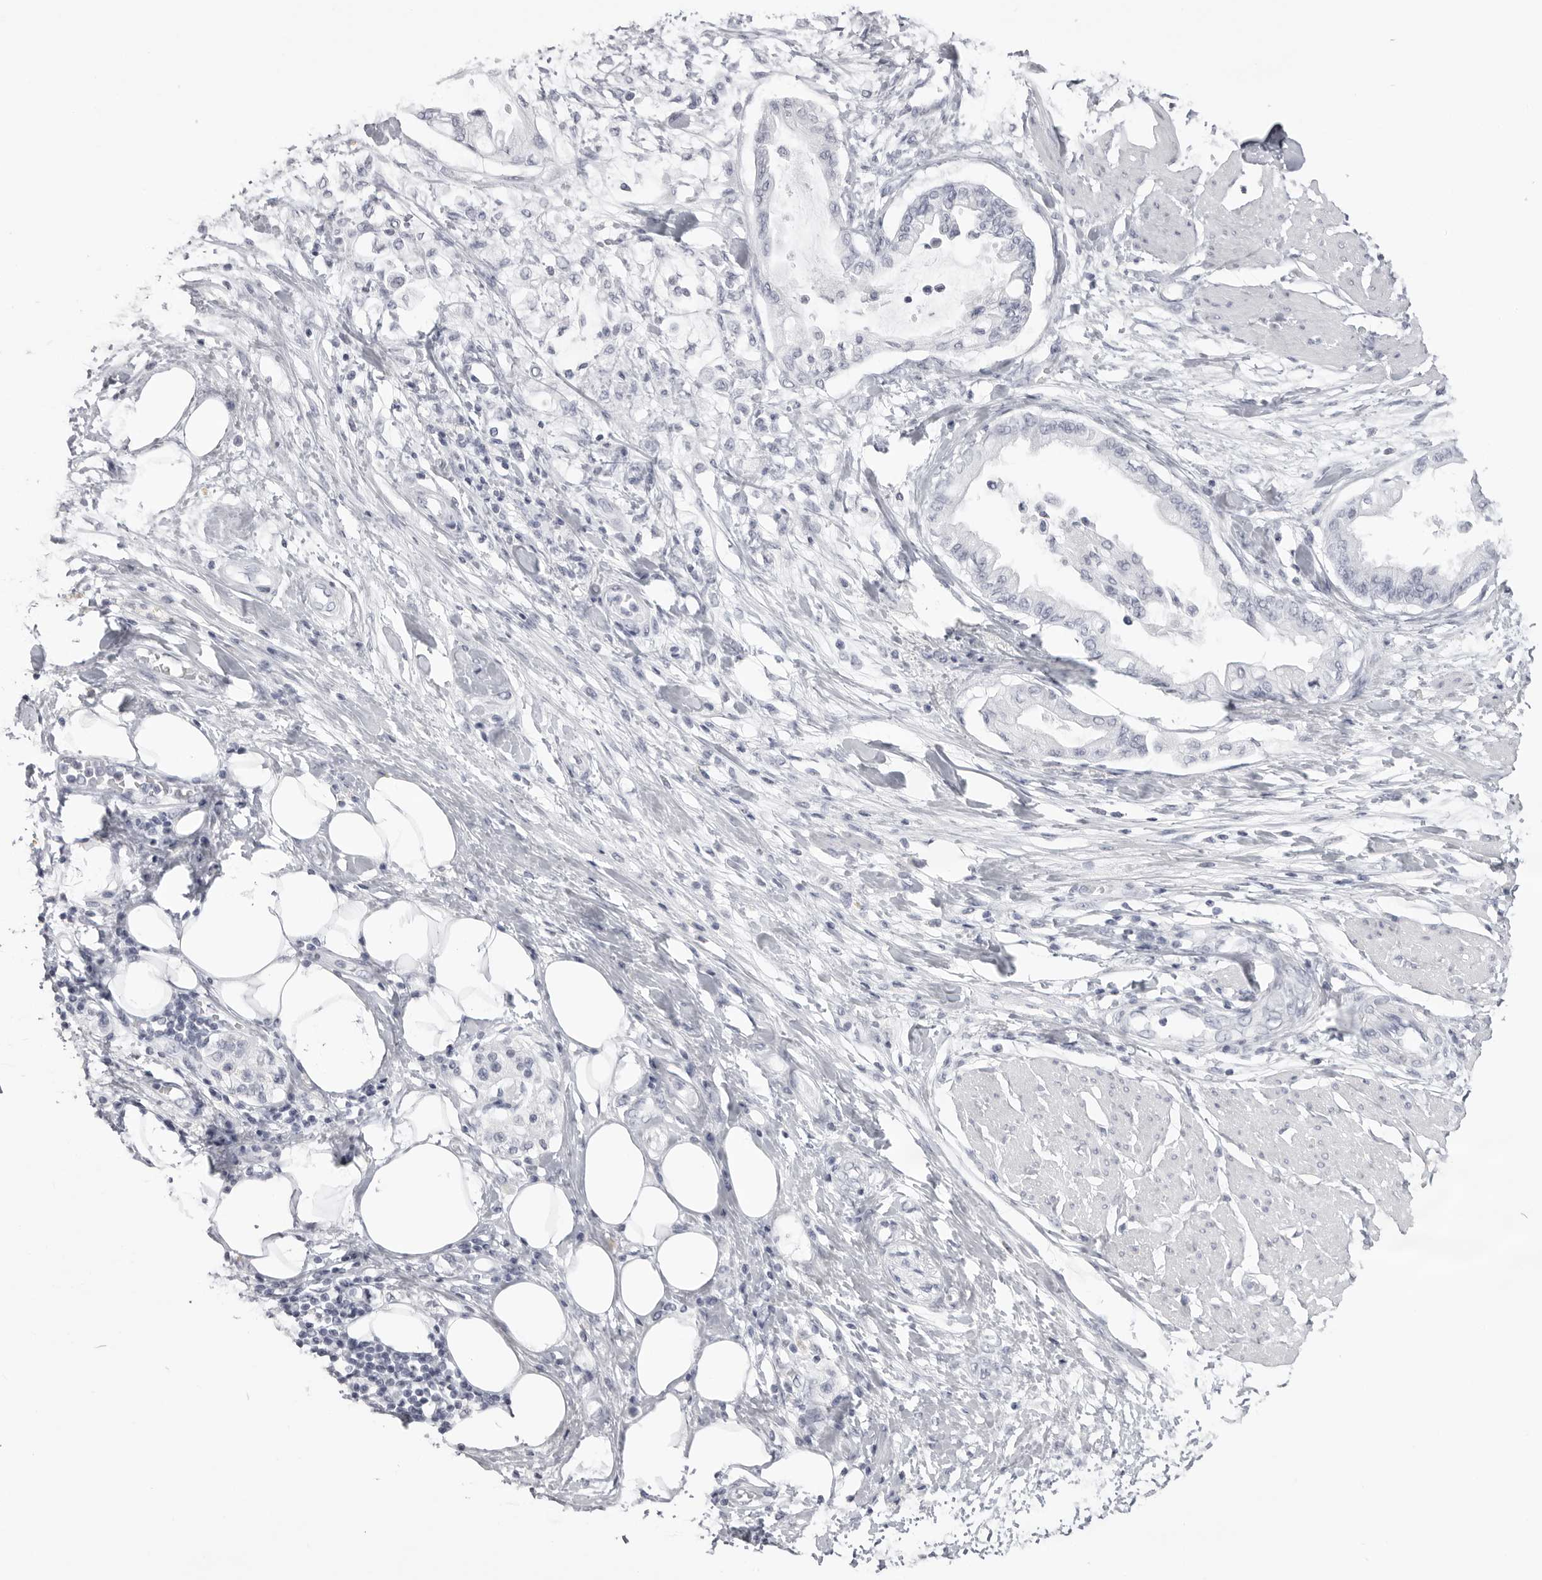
{"staining": {"intensity": "negative", "quantity": "none", "location": "none"}, "tissue": "pancreatic cancer", "cell_type": "Tumor cells", "image_type": "cancer", "snomed": [{"axis": "morphology", "description": "Normal tissue, NOS"}, {"axis": "morphology", "description": "Adenocarcinoma, NOS"}, {"axis": "topography", "description": "Pancreas"}, {"axis": "topography", "description": "Duodenum"}], "caption": "Immunohistochemistry (IHC) photomicrograph of pancreatic cancer stained for a protein (brown), which demonstrates no positivity in tumor cells.", "gene": "CST1", "patient": {"sex": "female", "age": 60}}